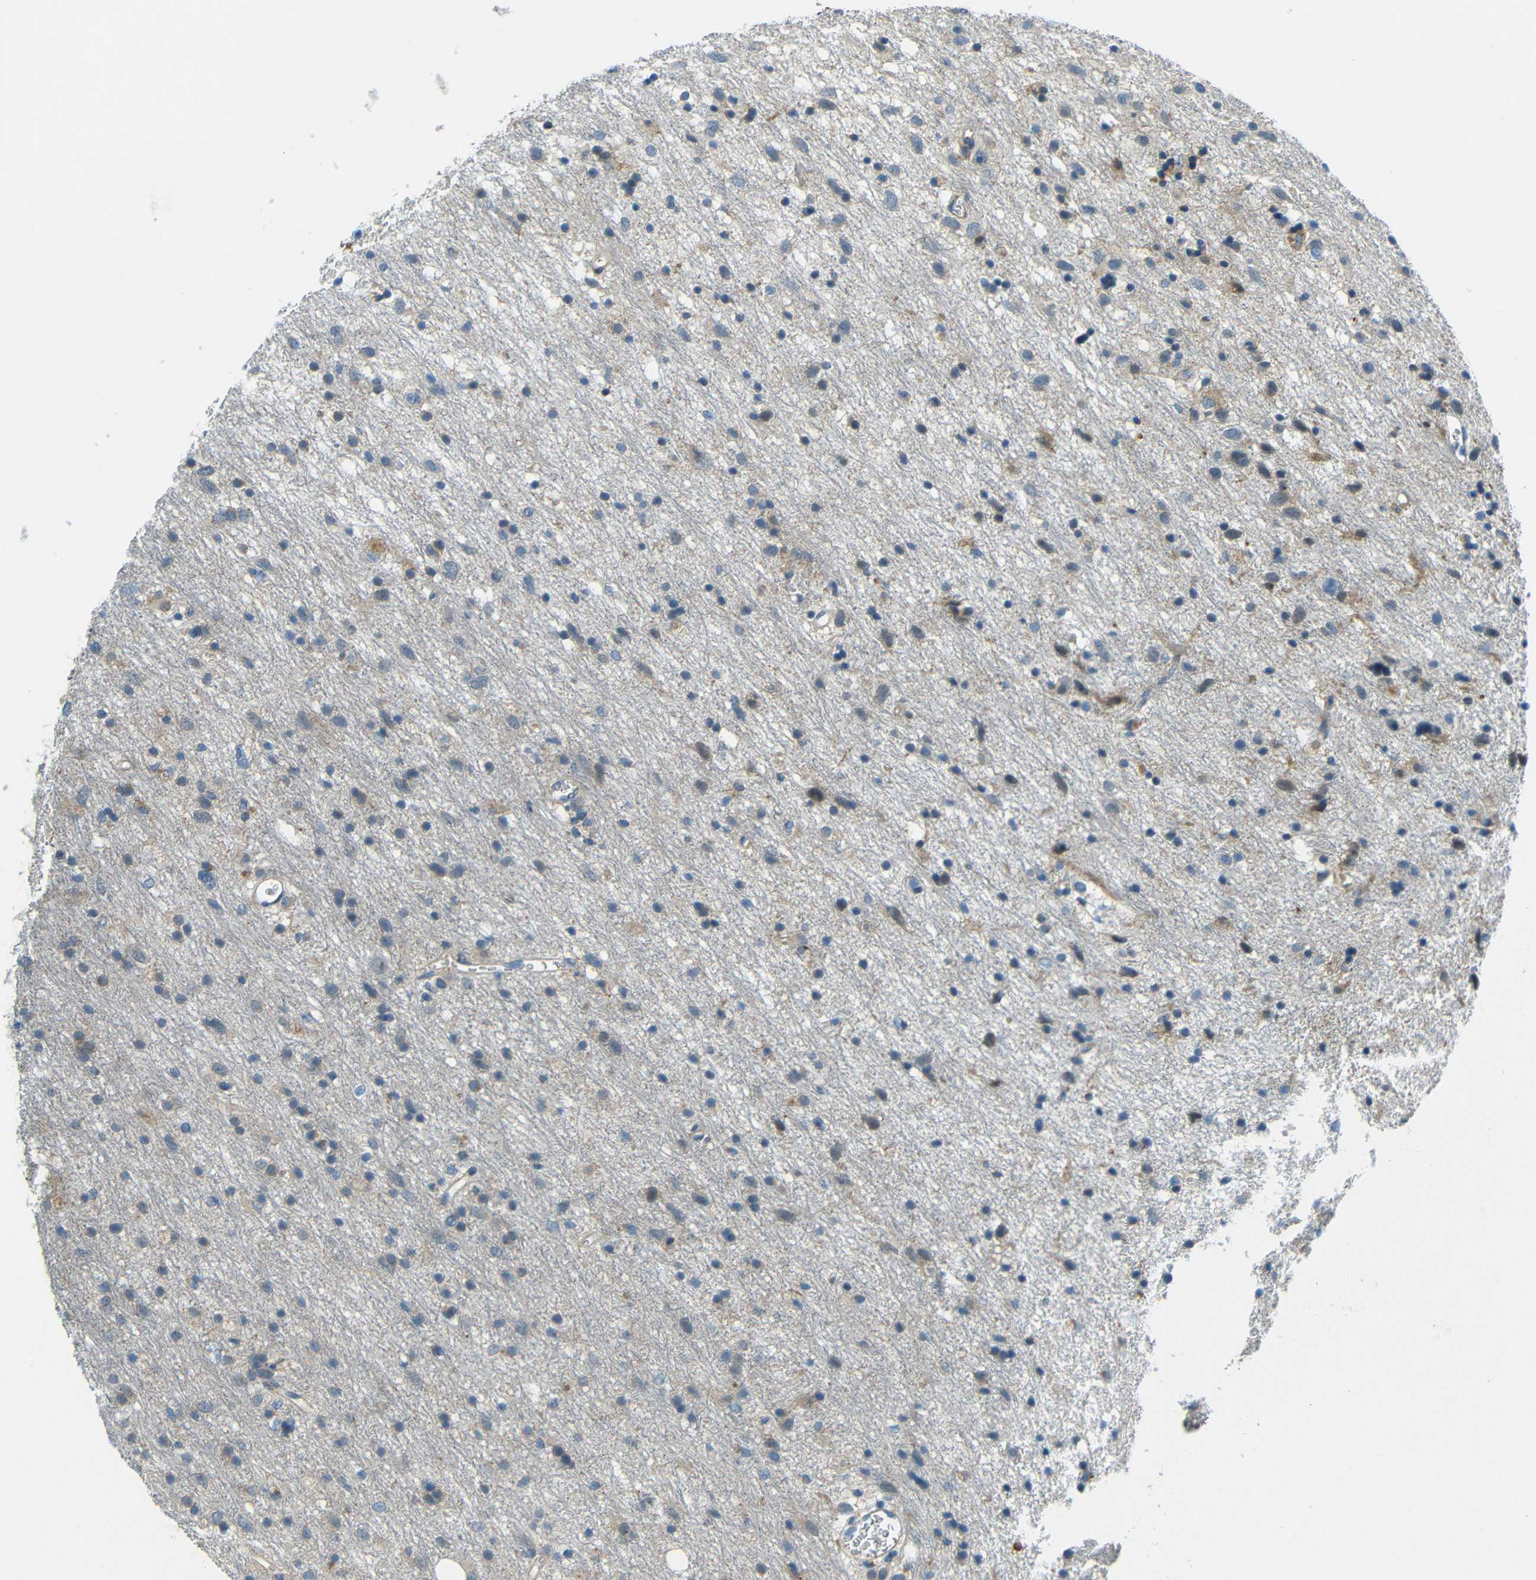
{"staining": {"intensity": "weak", "quantity": "25%-75%", "location": "cytoplasmic/membranous"}, "tissue": "glioma", "cell_type": "Tumor cells", "image_type": "cancer", "snomed": [{"axis": "morphology", "description": "Glioma, malignant, Low grade"}, {"axis": "topography", "description": "Brain"}], "caption": "IHC of human glioma exhibits low levels of weak cytoplasmic/membranous staining in approximately 25%-75% of tumor cells.", "gene": "CYP26B1", "patient": {"sex": "male", "age": 77}}